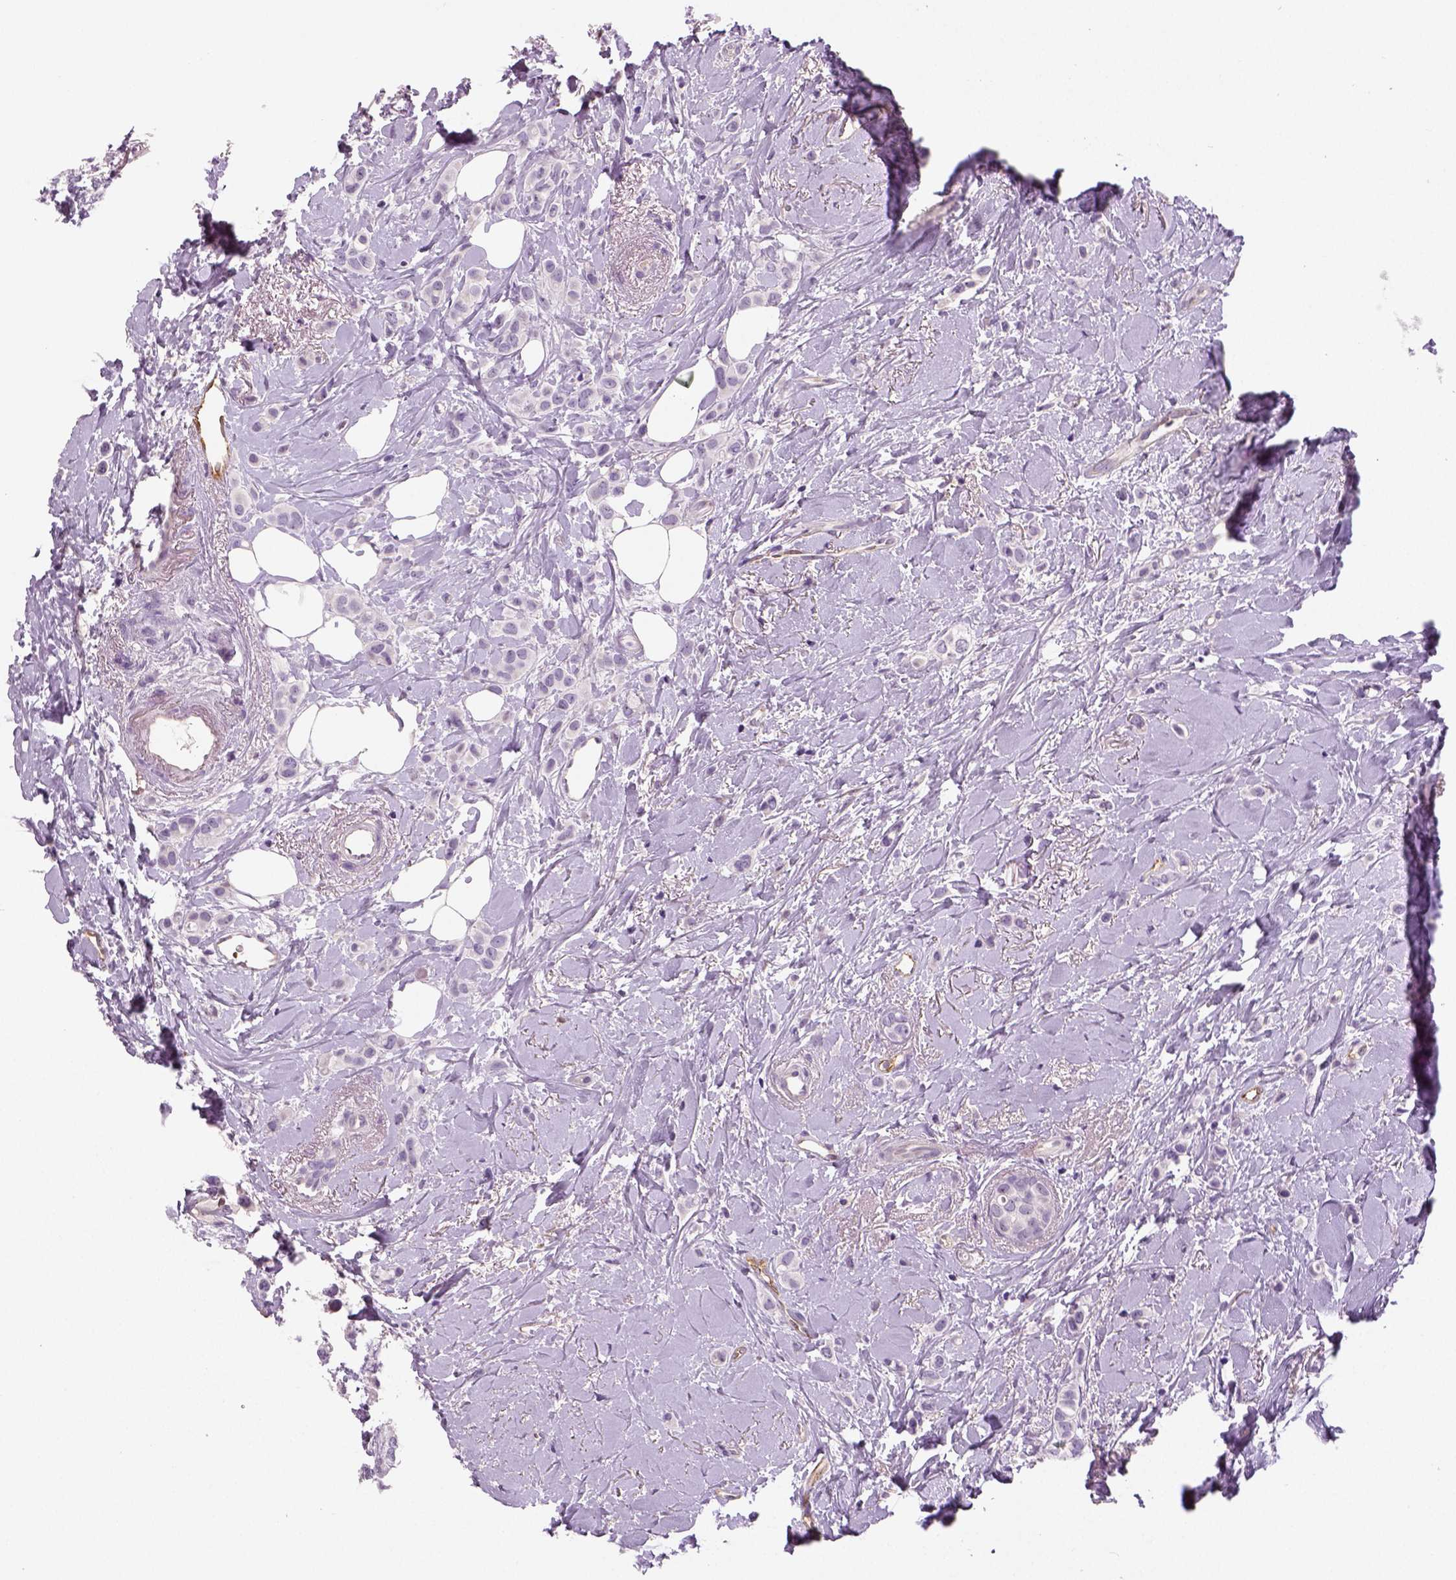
{"staining": {"intensity": "negative", "quantity": "none", "location": "none"}, "tissue": "breast cancer", "cell_type": "Tumor cells", "image_type": "cancer", "snomed": [{"axis": "morphology", "description": "Lobular carcinoma"}, {"axis": "topography", "description": "Breast"}], "caption": "Immunohistochemical staining of breast cancer shows no significant staining in tumor cells.", "gene": "TSPAN7", "patient": {"sex": "female", "age": 66}}